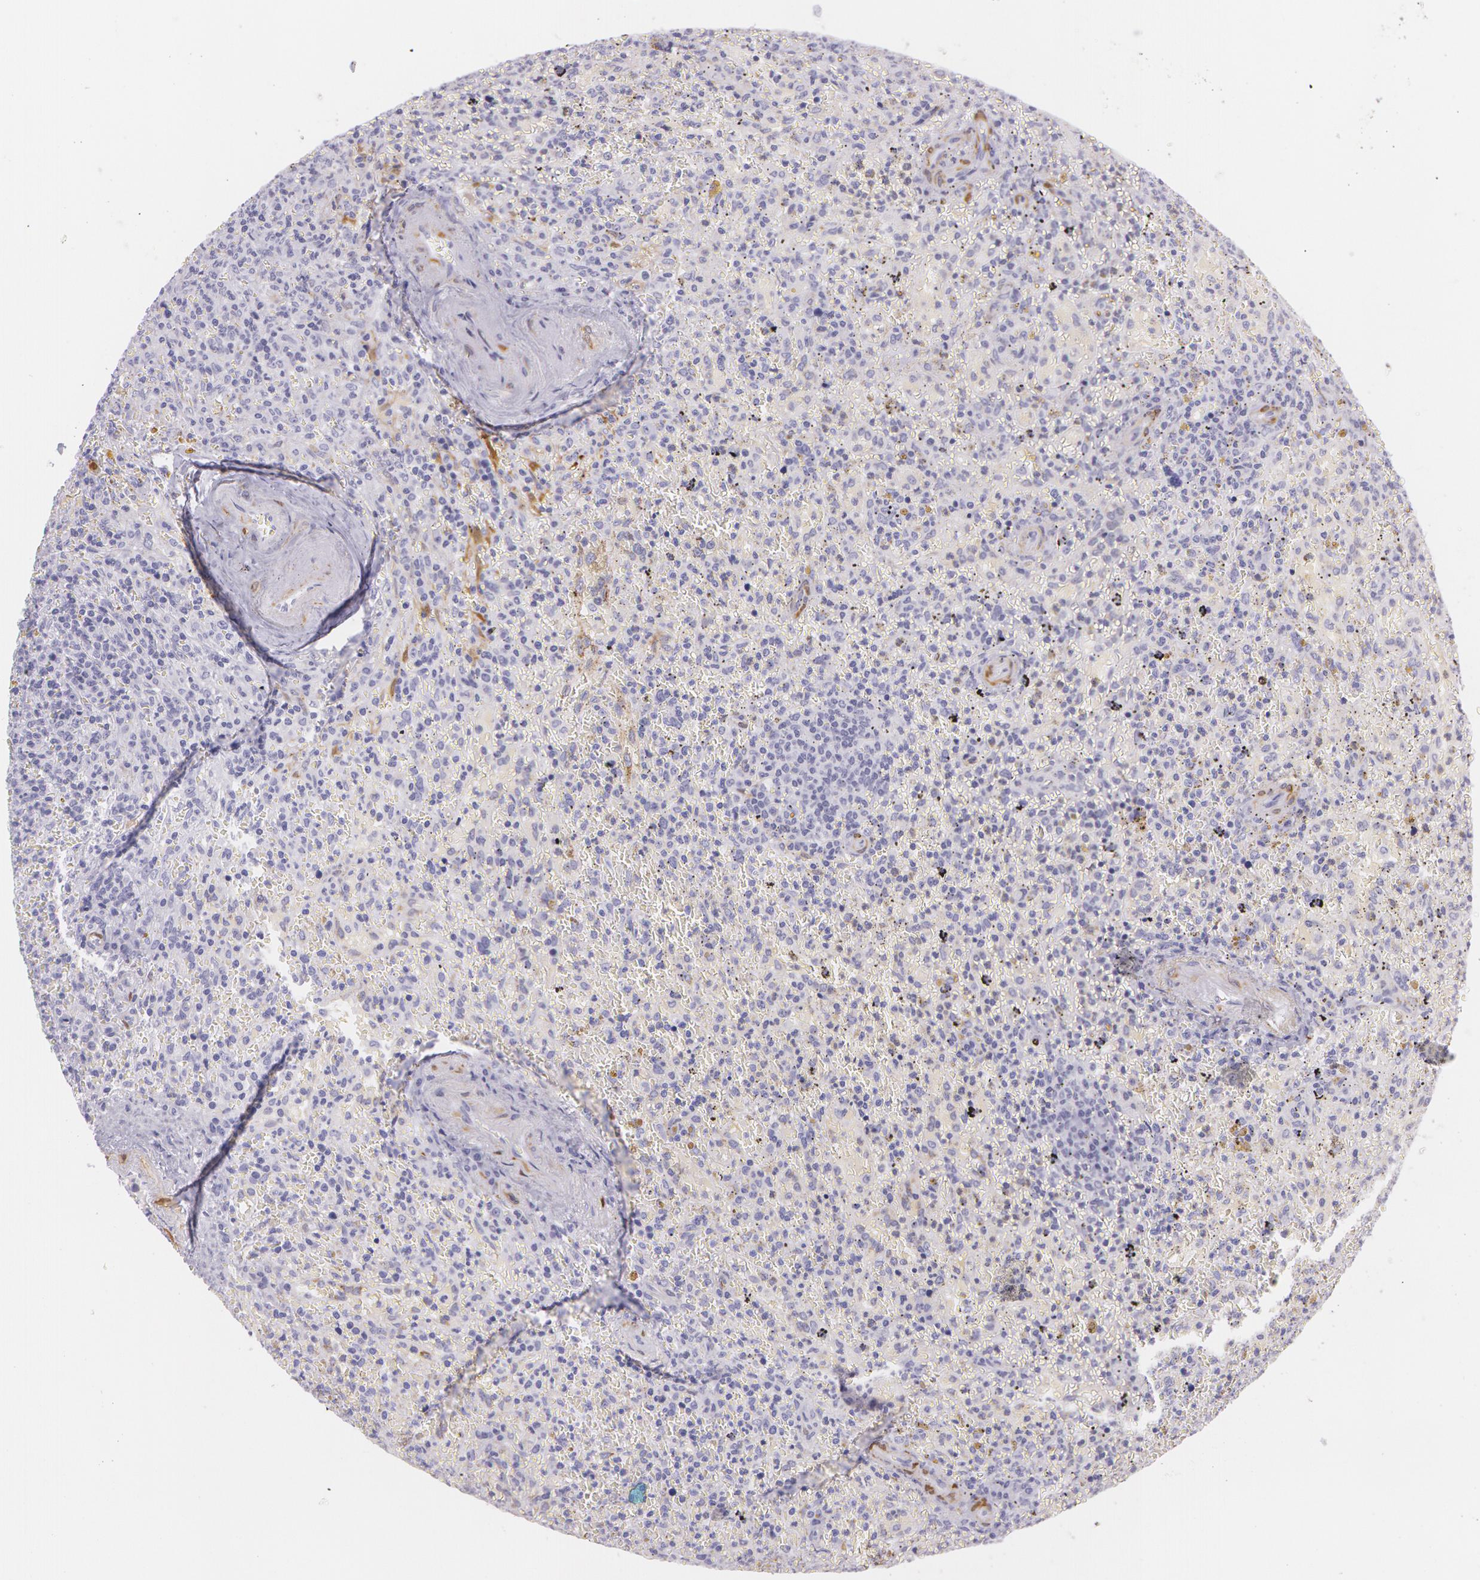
{"staining": {"intensity": "negative", "quantity": "none", "location": "none"}, "tissue": "lymphoma", "cell_type": "Tumor cells", "image_type": "cancer", "snomed": [{"axis": "morphology", "description": "Malignant lymphoma, non-Hodgkin's type, High grade"}, {"axis": "topography", "description": "Spleen"}, {"axis": "topography", "description": "Lymph node"}], "caption": "High power microscopy micrograph of an immunohistochemistry (IHC) image of high-grade malignant lymphoma, non-Hodgkin's type, revealing no significant positivity in tumor cells. (DAB (3,3'-diaminobenzidine) immunohistochemistry (IHC) visualized using brightfield microscopy, high magnification).", "gene": "SNCG", "patient": {"sex": "female", "age": 70}}